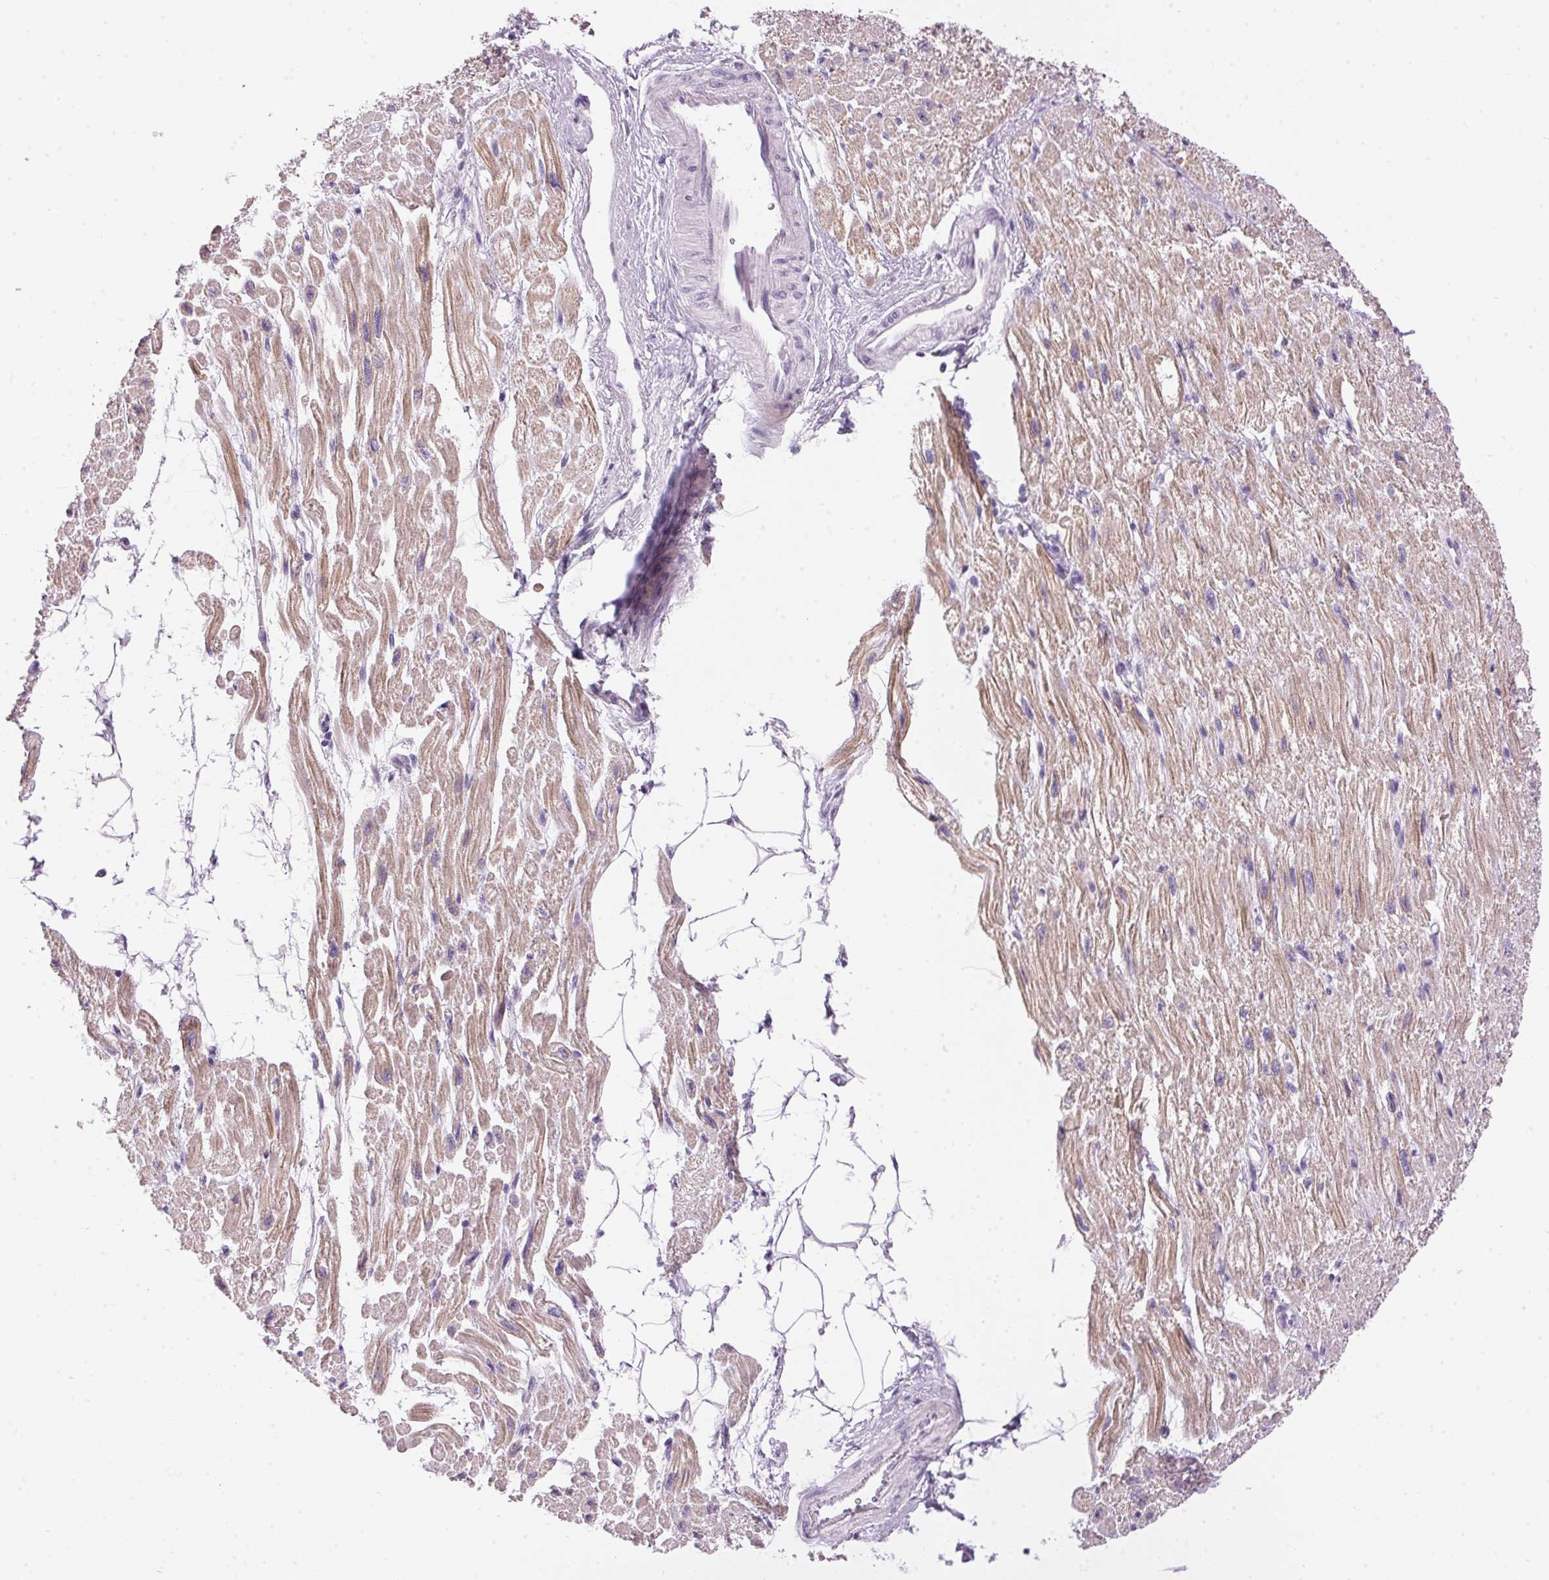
{"staining": {"intensity": "moderate", "quantity": "25%-75%", "location": "cytoplasmic/membranous"}, "tissue": "heart muscle", "cell_type": "Cardiomyocytes", "image_type": "normal", "snomed": [{"axis": "morphology", "description": "Normal tissue, NOS"}, {"axis": "topography", "description": "Heart"}], "caption": "Moderate cytoplasmic/membranous expression is present in approximately 25%-75% of cardiomyocytes in benign heart muscle.", "gene": "SP7", "patient": {"sex": "female", "age": 62}}